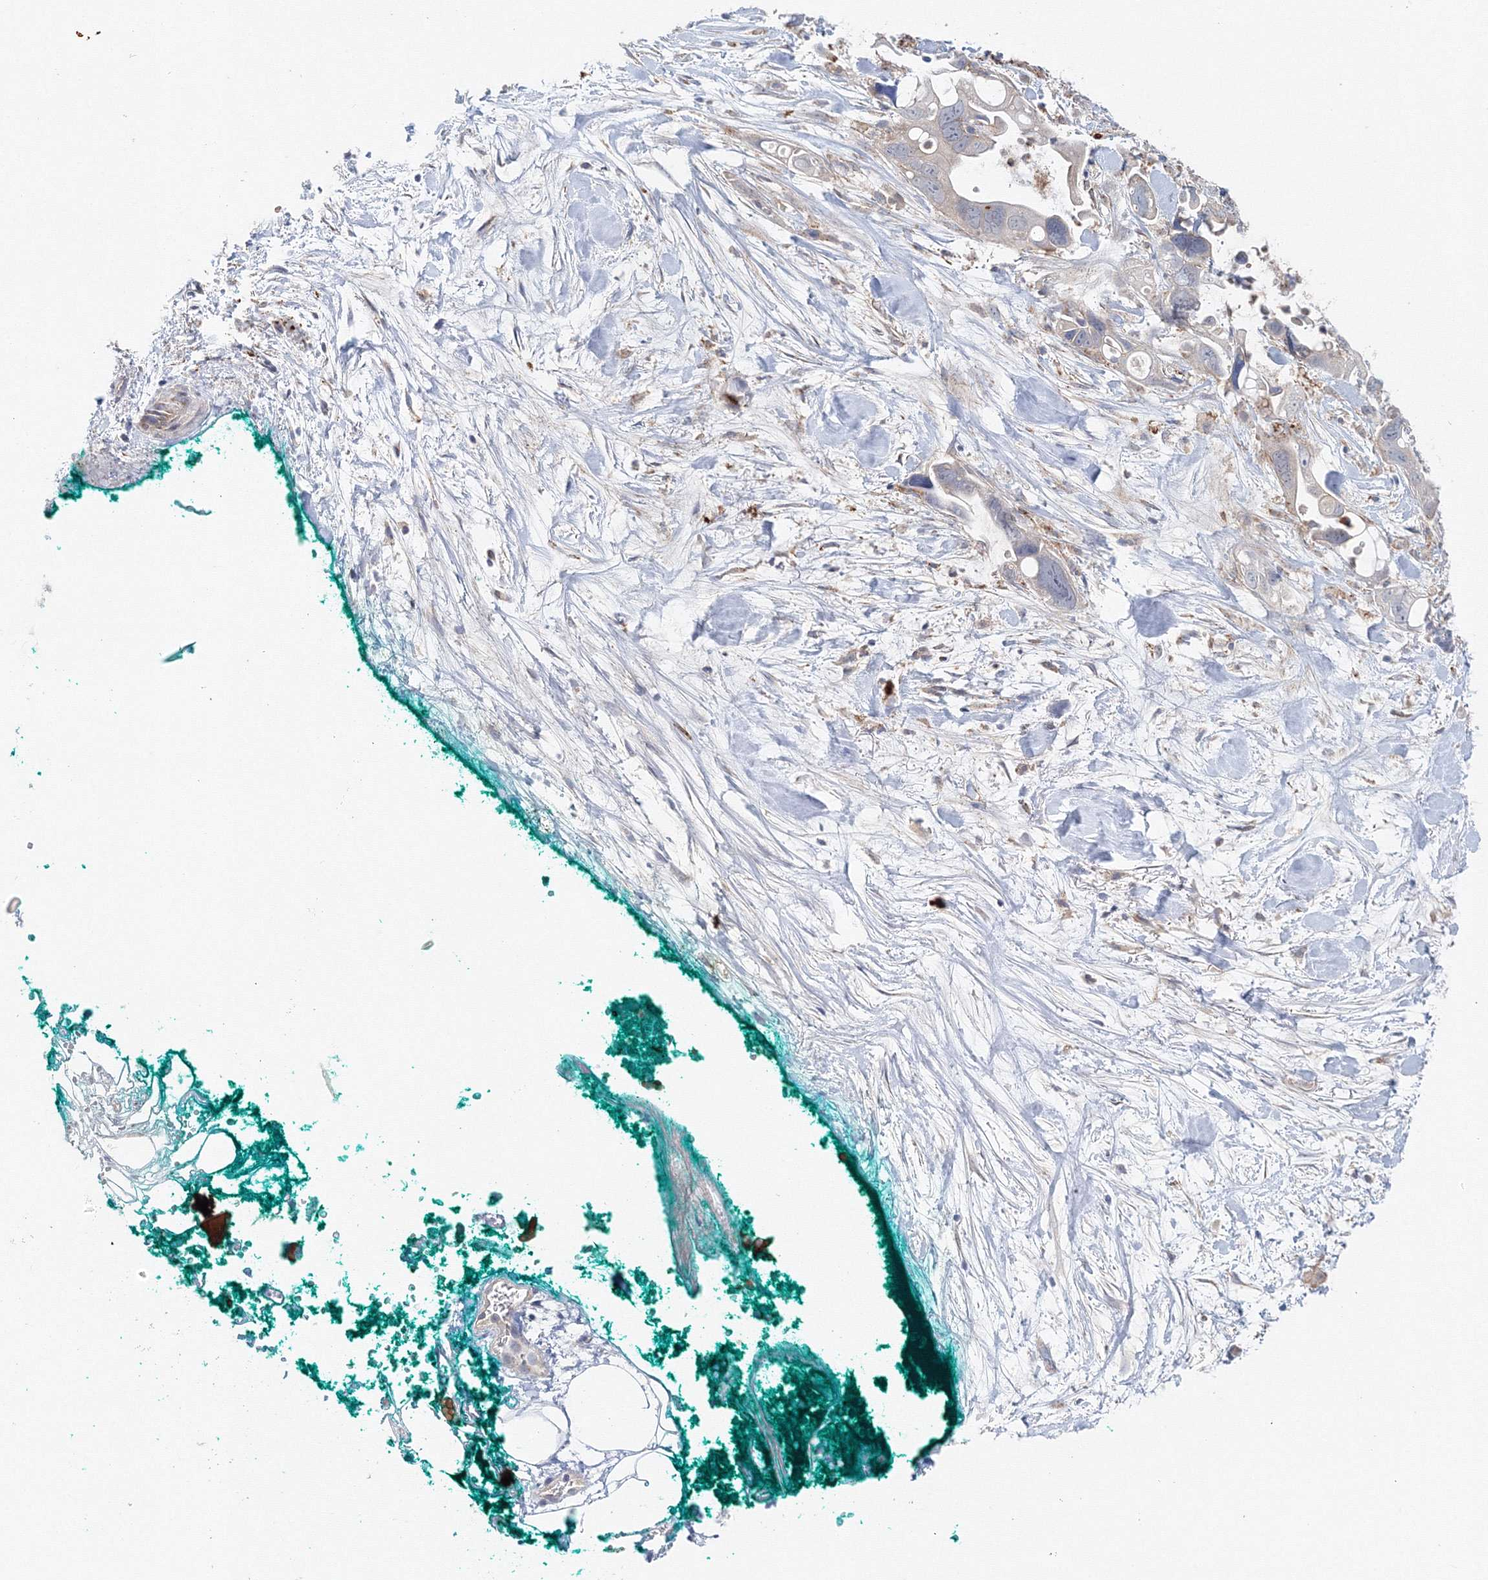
{"staining": {"intensity": "weak", "quantity": "25%-75%", "location": "cytoplasmic/membranous"}, "tissue": "pancreatic cancer", "cell_type": "Tumor cells", "image_type": "cancer", "snomed": [{"axis": "morphology", "description": "Adenocarcinoma, NOS"}, {"axis": "topography", "description": "Pancreas"}], "caption": "Human pancreatic cancer (adenocarcinoma) stained with a brown dye shows weak cytoplasmic/membranous positive staining in approximately 25%-75% of tumor cells.", "gene": "TPRKB", "patient": {"sex": "female", "age": 72}}